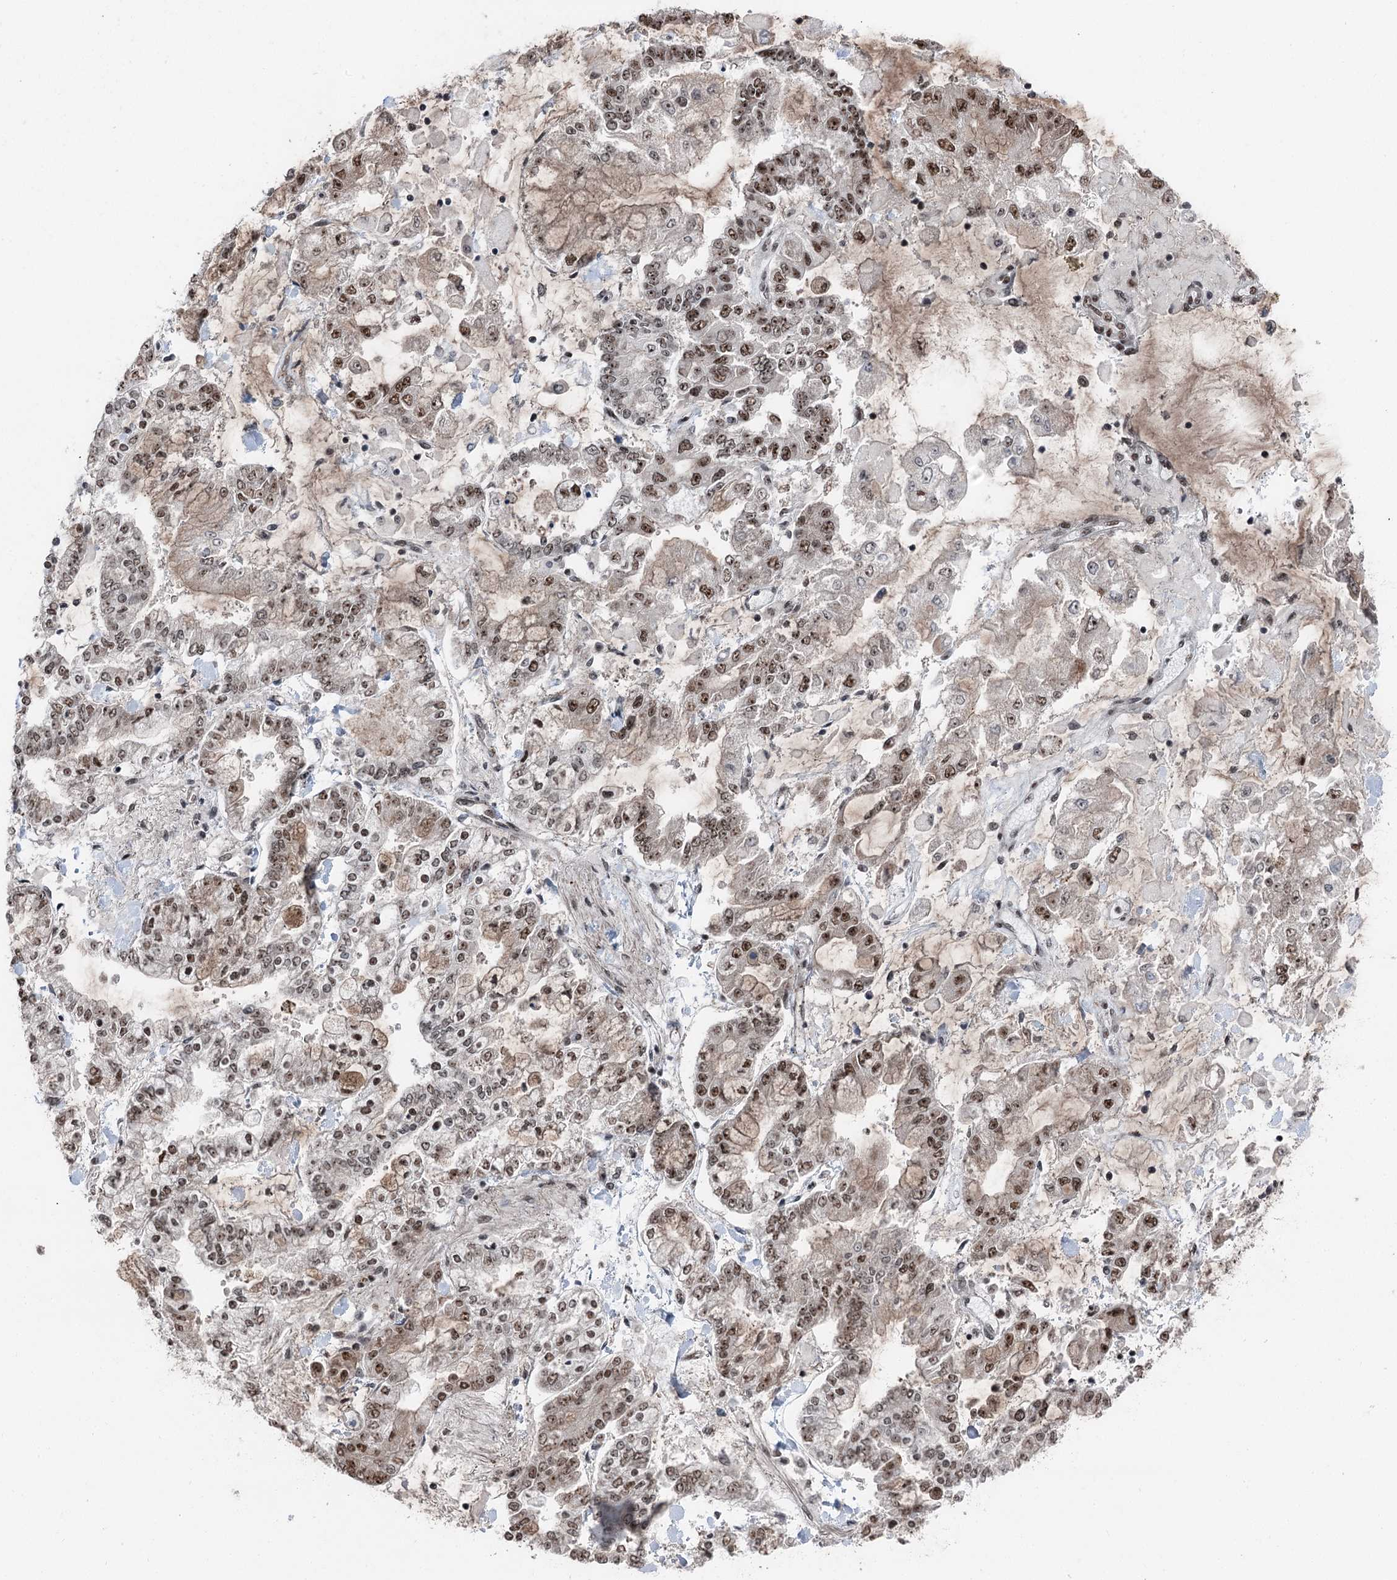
{"staining": {"intensity": "moderate", "quantity": ">75%", "location": "nuclear"}, "tissue": "stomach cancer", "cell_type": "Tumor cells", "image_type": "cancer", "snomed": [{"axis": "morphology", "description": "Normal tissue, NOS"}, {"axis": "morphology", "description": "Adenocarcinoma, NOS"}, {"axis": "topography", "description": "Stomach, upper"}, {"axis": "topography", "description": "Stomach"}], "caption": "Immunohistochemistry photomicrograph of stomach adenocarcinoma stained for a protein (brown), which displays medium levels of moderate nuclear expression in approximately >75% of tumor cells.", "gene": "POLR2H", "patient": {"sex": "male", "age": 76}}